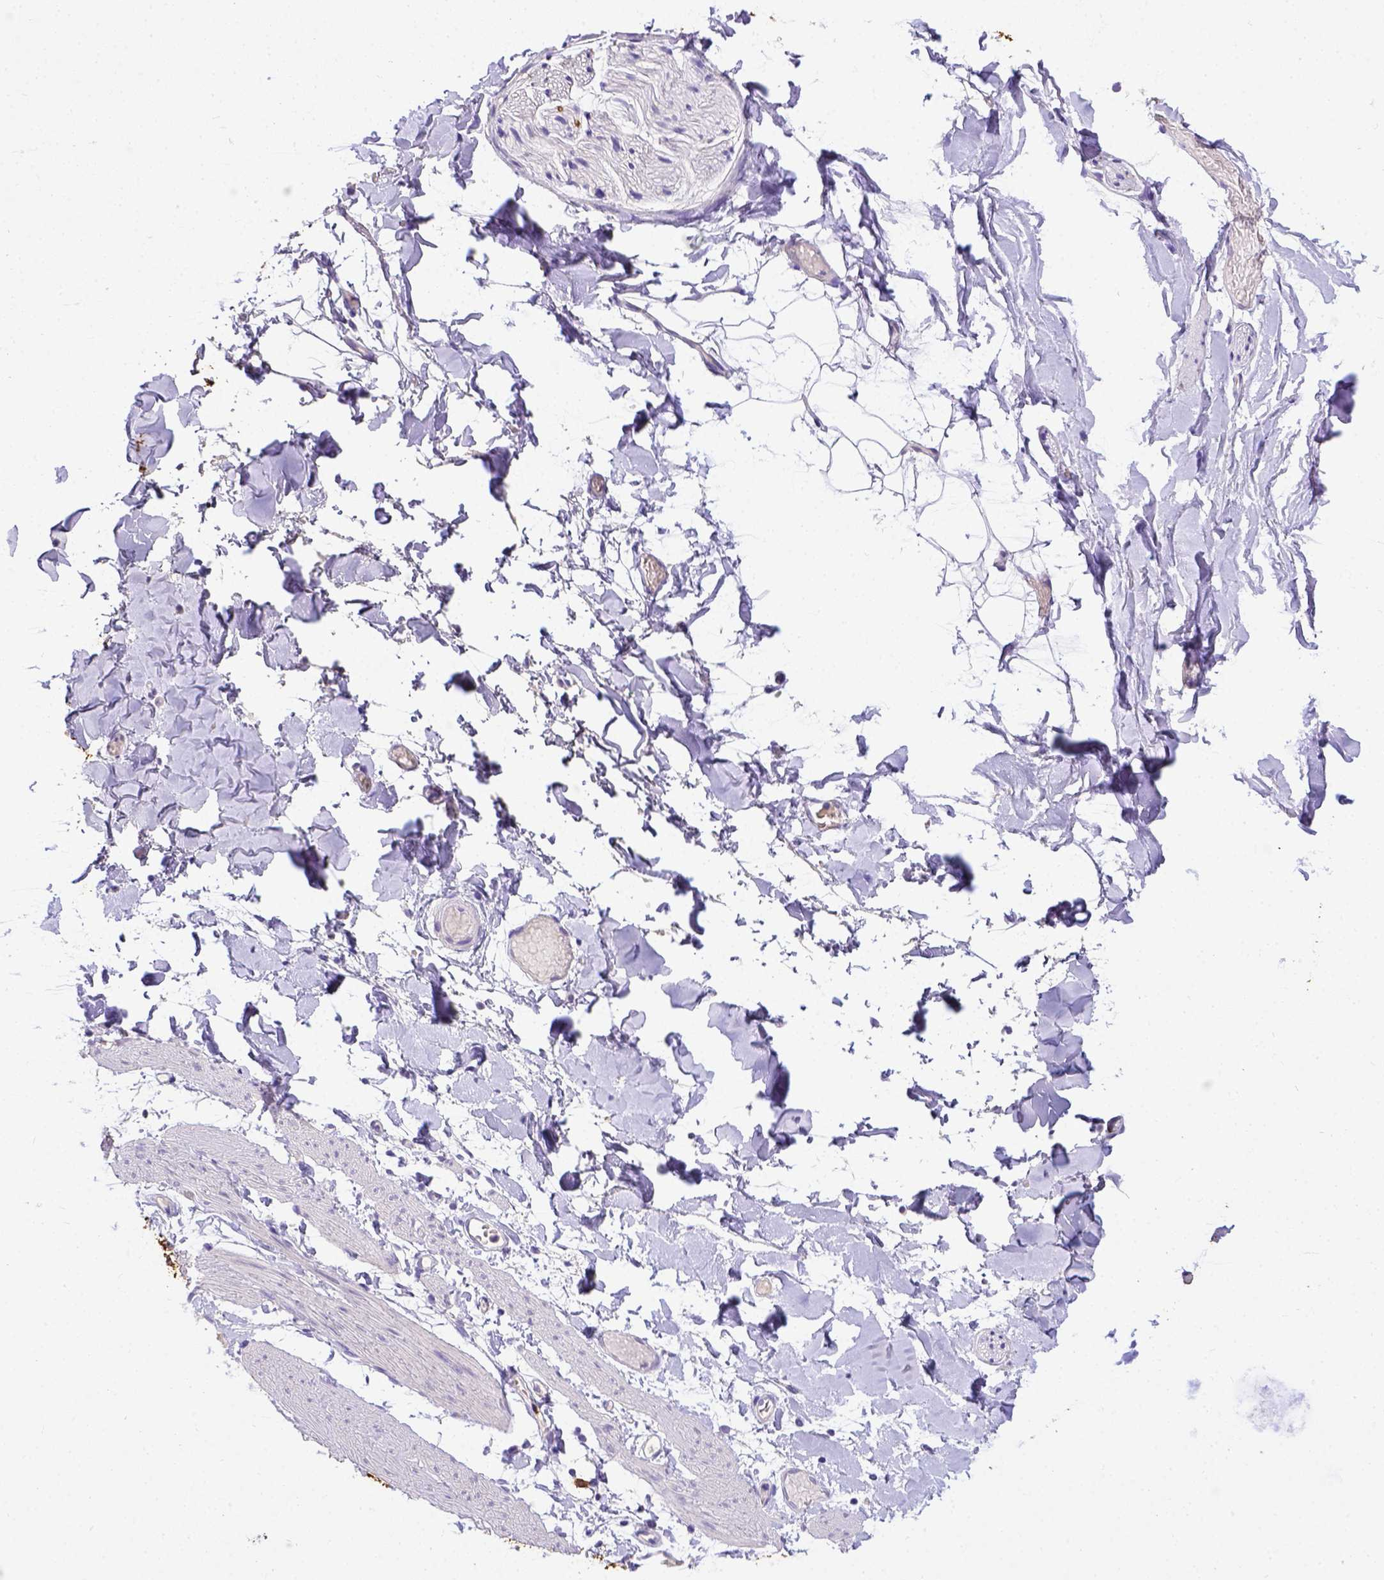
{"staining": {"intensity": "negative", "quantity": "none", "location": "none"}, "tissue": "adipose tissue", "cell_type": "Adipocytes", "image_type": "normal", "snomed": [{"axis": "morphology", "description": "Normal tissue, NOS"}, {"axis": "topography", "description": "Gallbladder"}, {"axis": "topography", "description": "Peripheral nerve tissue"}], "caption": "Human adipose tissue stained for a protein using IHC displays no positivity in adipocytes.", "gene": "B3GAT1", "patient": {"sex": "female", "age": 45}}